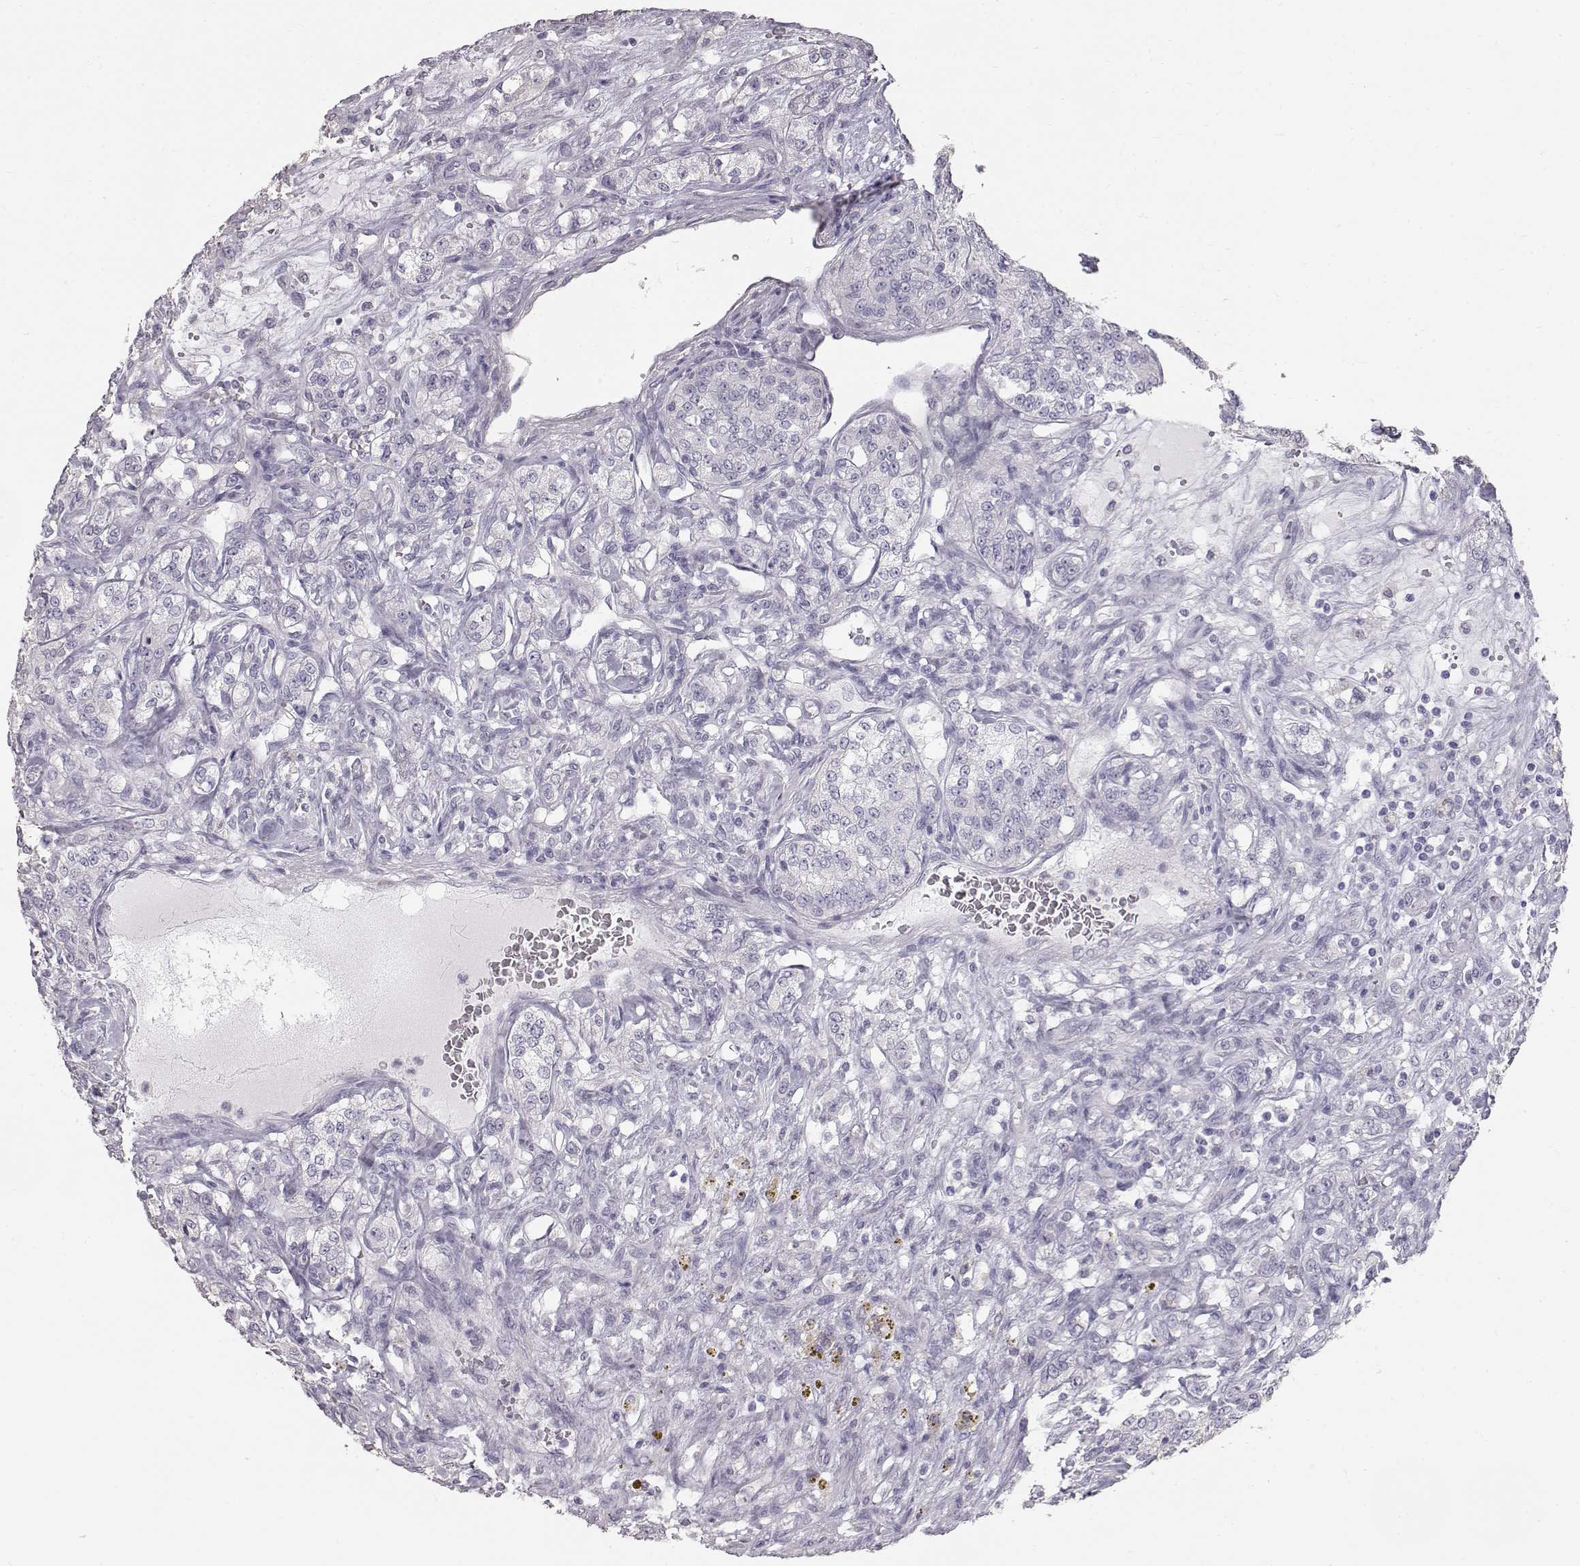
{"staining": {"intensity": "negative", "quantity": "none", "location": "none"}, "tissue": "renal cancer", "cell_type": "Tumor cells", "image_type": "cancer", "snomed": [{"axis": "morphology", "description": "Adenocarcinoma, NOS"}, {"axis": "topography", "description": "Kidney"}], "caption": "Human renal cancer stained for a protein using immunohistochemistry reveals no staining in tumor cells.", "gene": "KRT33A", "patient": {"sex": "female", "age": 63}}